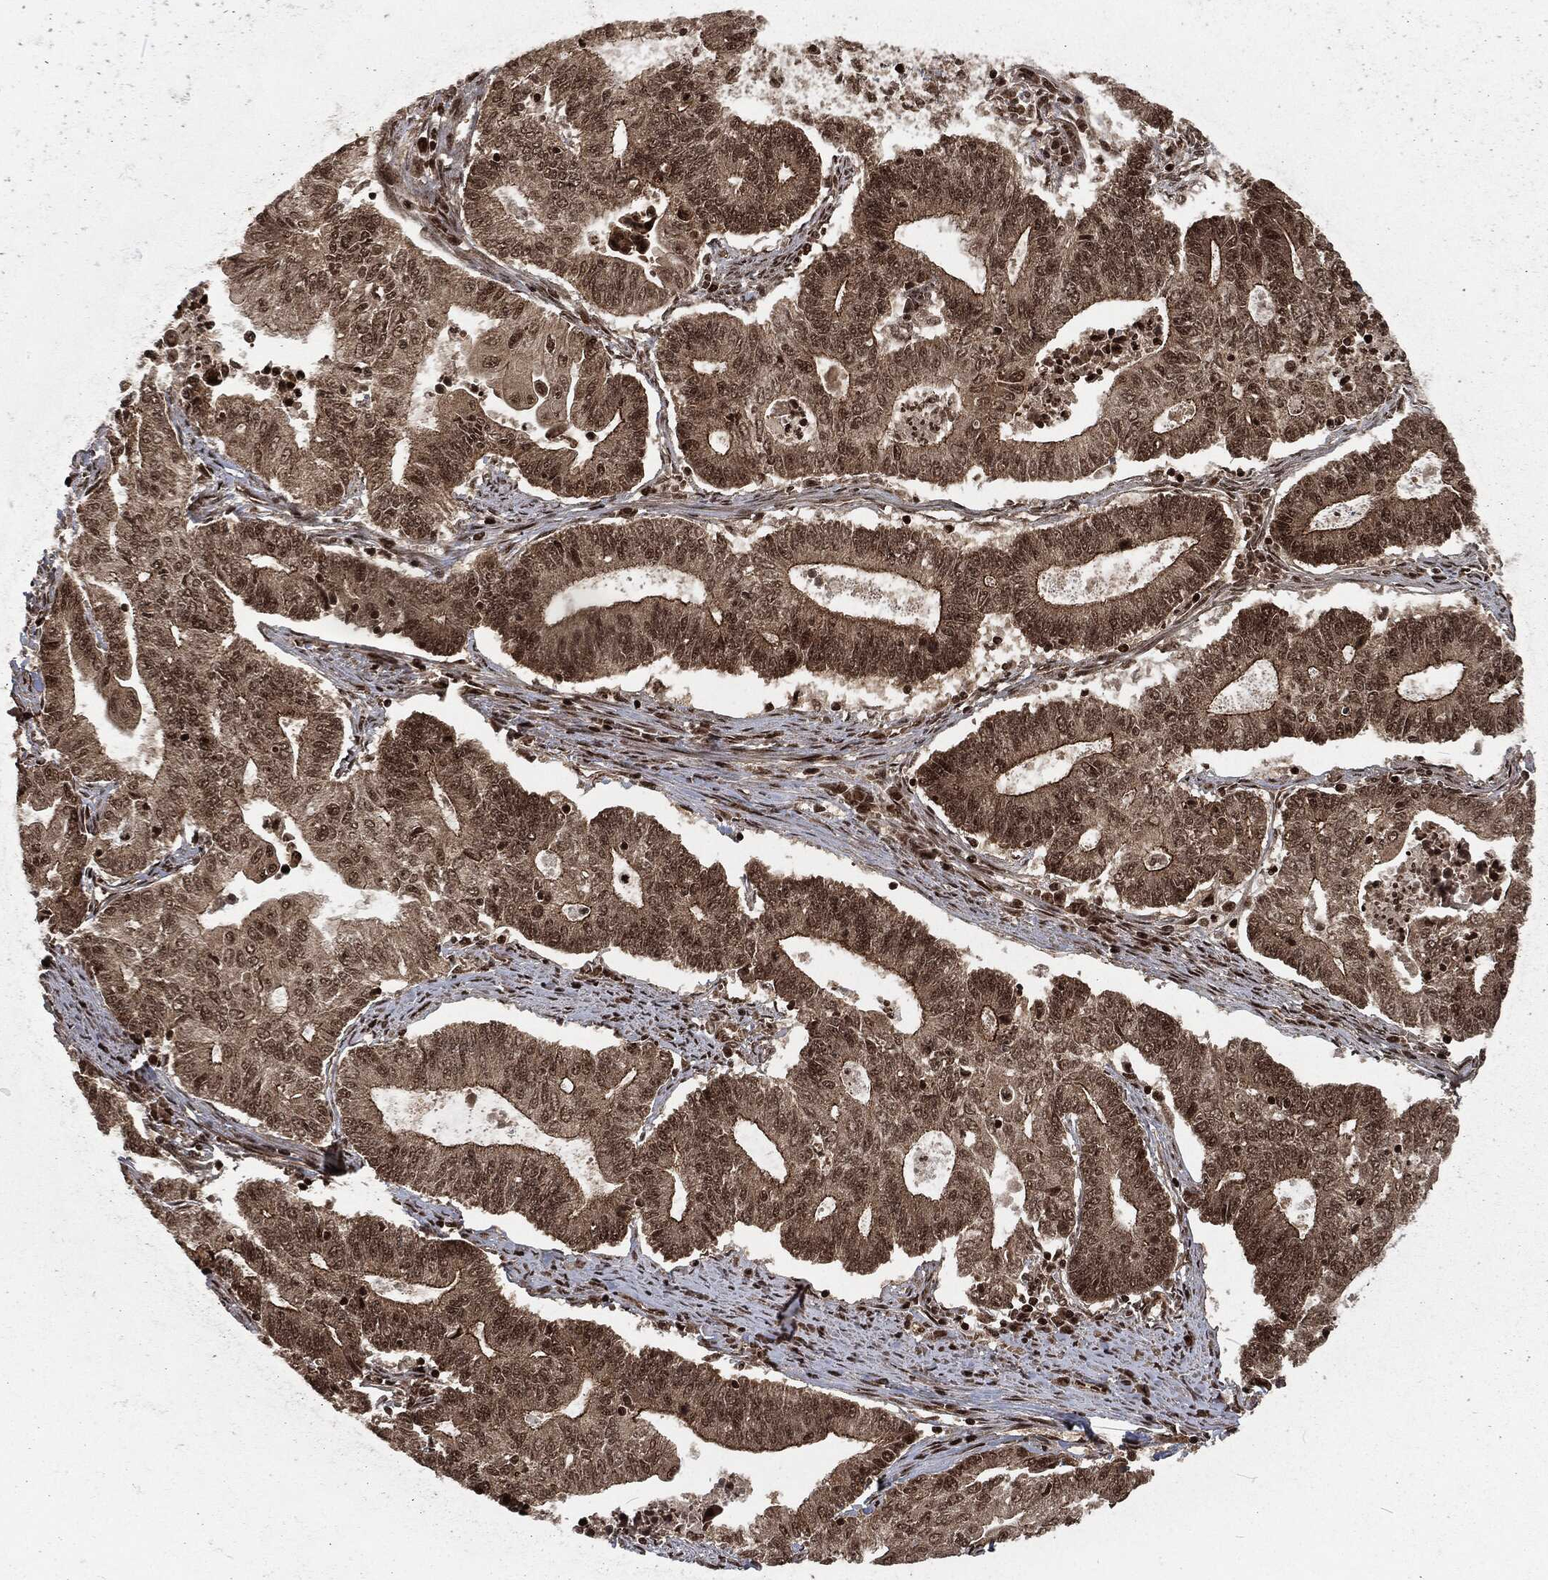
{"staining": {"intensity": "moderate", "quantity": "25%-75%", "location": "cytoplasmic/membranous,nuclear"}, "tissue": "endometrial cancer", "cell_type": "Tumor cells", "image_type": "cancer", "snomed": [{"axis": "morphology", "description": "Adenocarcinoma, NOS"}, {"axis": "topography", "description": "Uterus"}, {"axis": "topography", "description": "Endometrium"}], "caption": "This micrograph reveals endometrial cancer stained with IHC to label a protein in brown. The cytoplasmic/membranous and nuclear of tumor cells show moderate positivity for the protein. Nuclei are counter-stained blue.", "gene": "NGRN", "patient": {"sex": "female", "age": 54}}